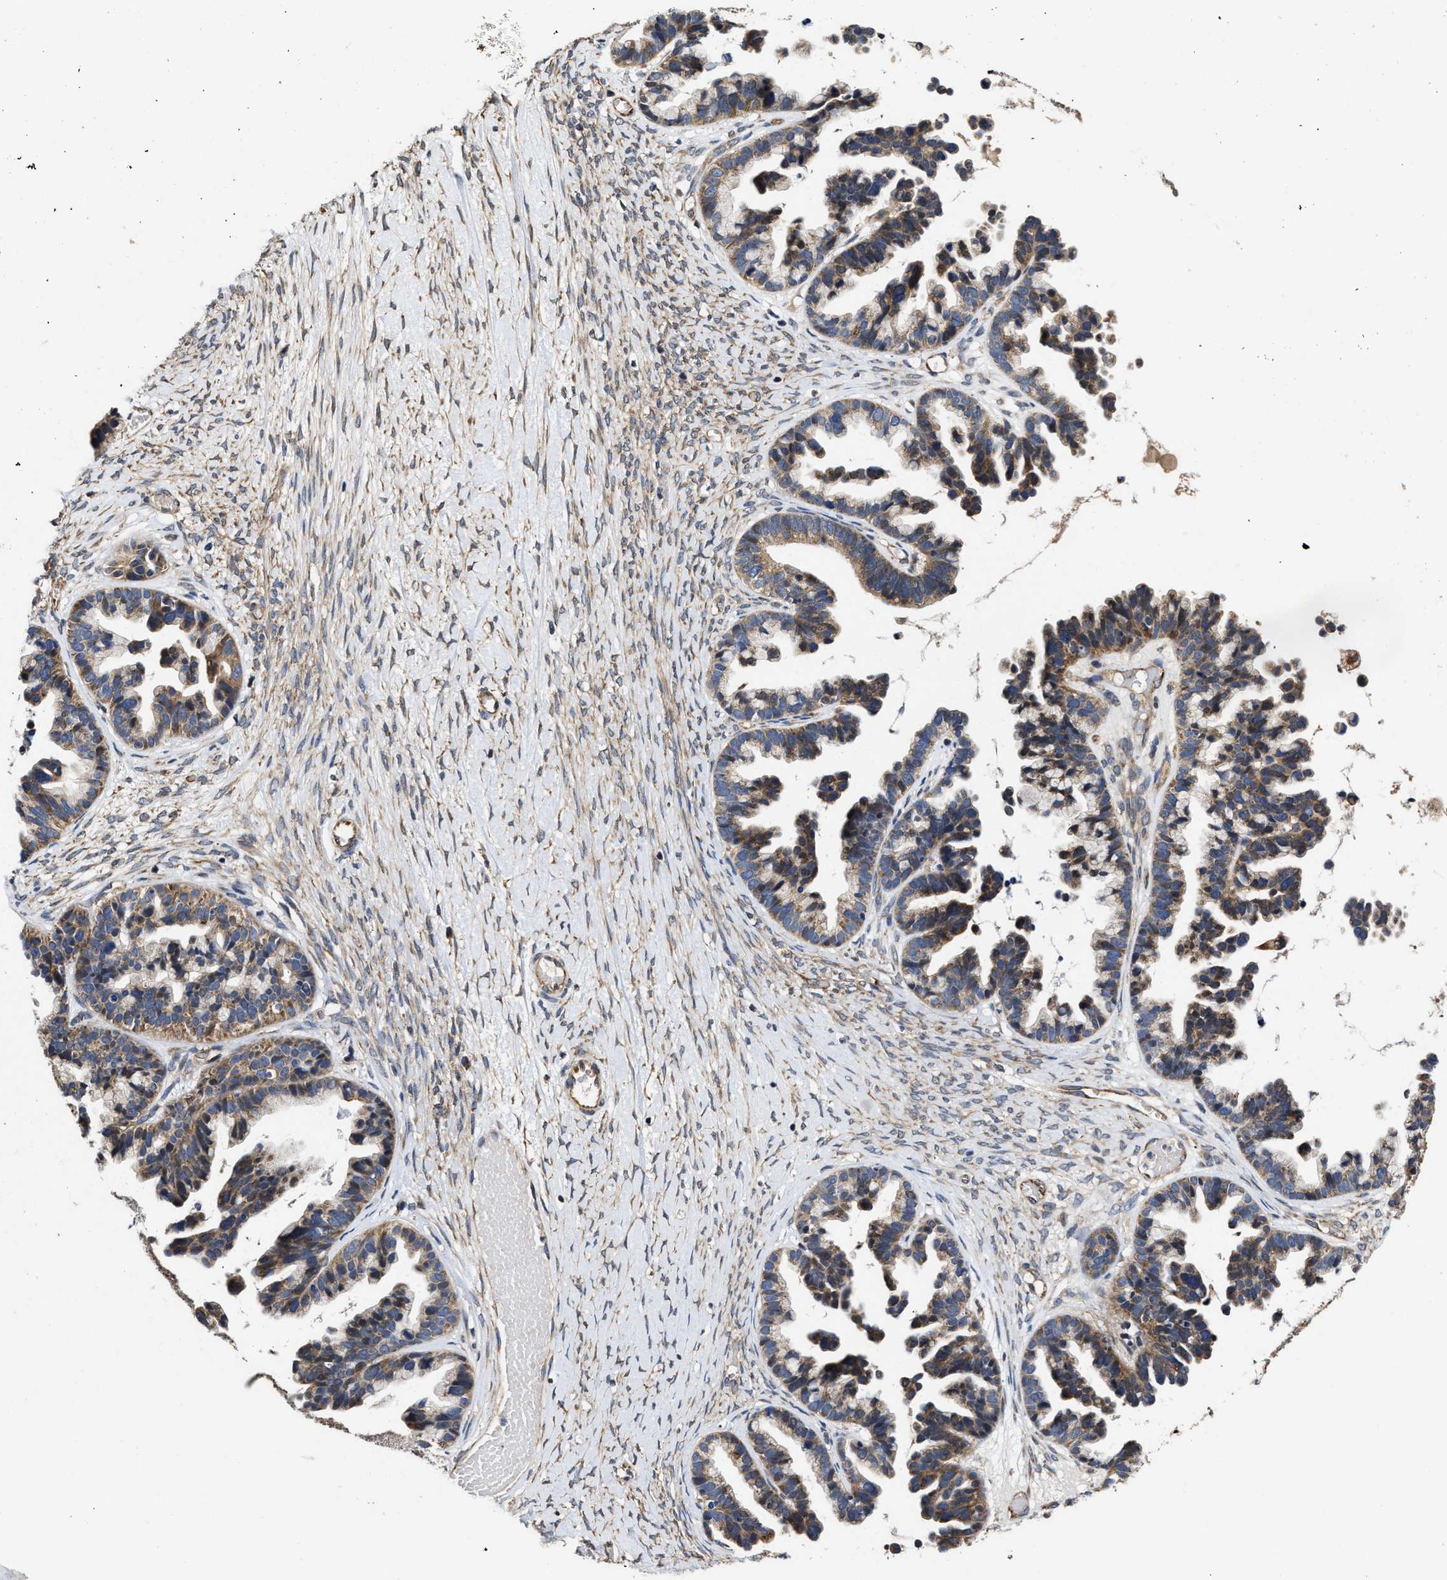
{"staining": {"intensity": "moderate", "quantity": "25%-75%", "location": "cytoplasmic/membranous"}, "tissue": "ovarian cancer", "cell_type": "Tumor cells", "image_type": "cancer", "snomed": [{"axis": "morphology", "description": "Cystadenocarcinoma, serous, NOS"}, {"axis": "topography", "description": "Ovary"}], "caption": "IHC (DAB (3,3'-diaminobenzidine)) staining of serous cystadenocarcinoma (ovarian) demonstrates moderate cytoplasmic/membranous protein staining in about 25%-75% of tumor cells.", "gene": "TRAF6", "patient": {"sex": "female", "age": 56}}